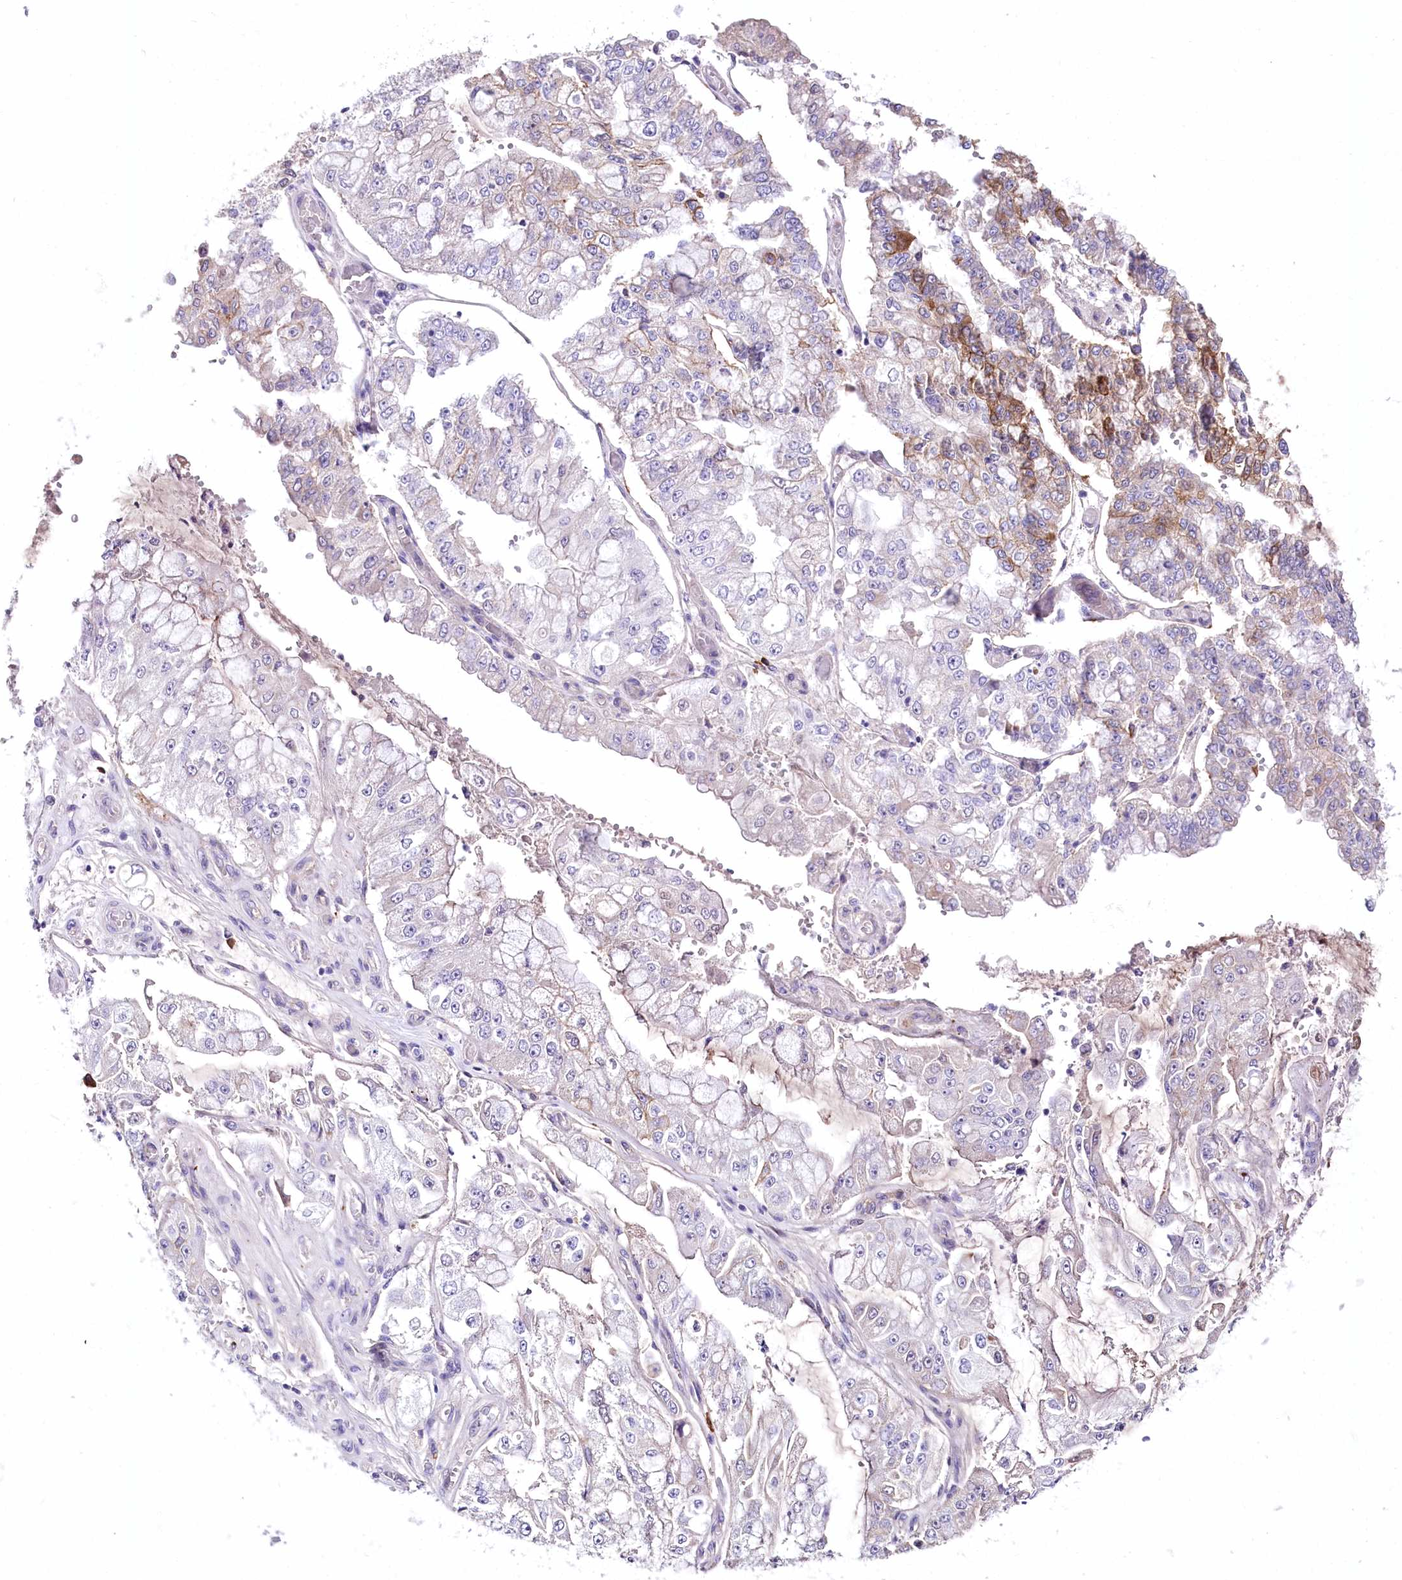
{"staining": {"intensity": "moderate", "quantity": "<25%", "location": "cytoplasmic/membranous"}, "tissue": "stomach cancer", "cell_type": "Tumor cells", "image_type": "cancer", "snomed": [{"axis": "morphology", "description": "Adenocarcinoma, NOS"}, {"axis": "topography", "description": "Stomach"}], "caption": "Adenocarcinoma (stomach) stained with DAB (3,3'-diaminobenzidine) IHC shows low levels of moderate cytoplasmic/membranous expression in about <25% of tumor cells.", "gene": "CEP164", "patient": {"sex": "male", "age": 76}}